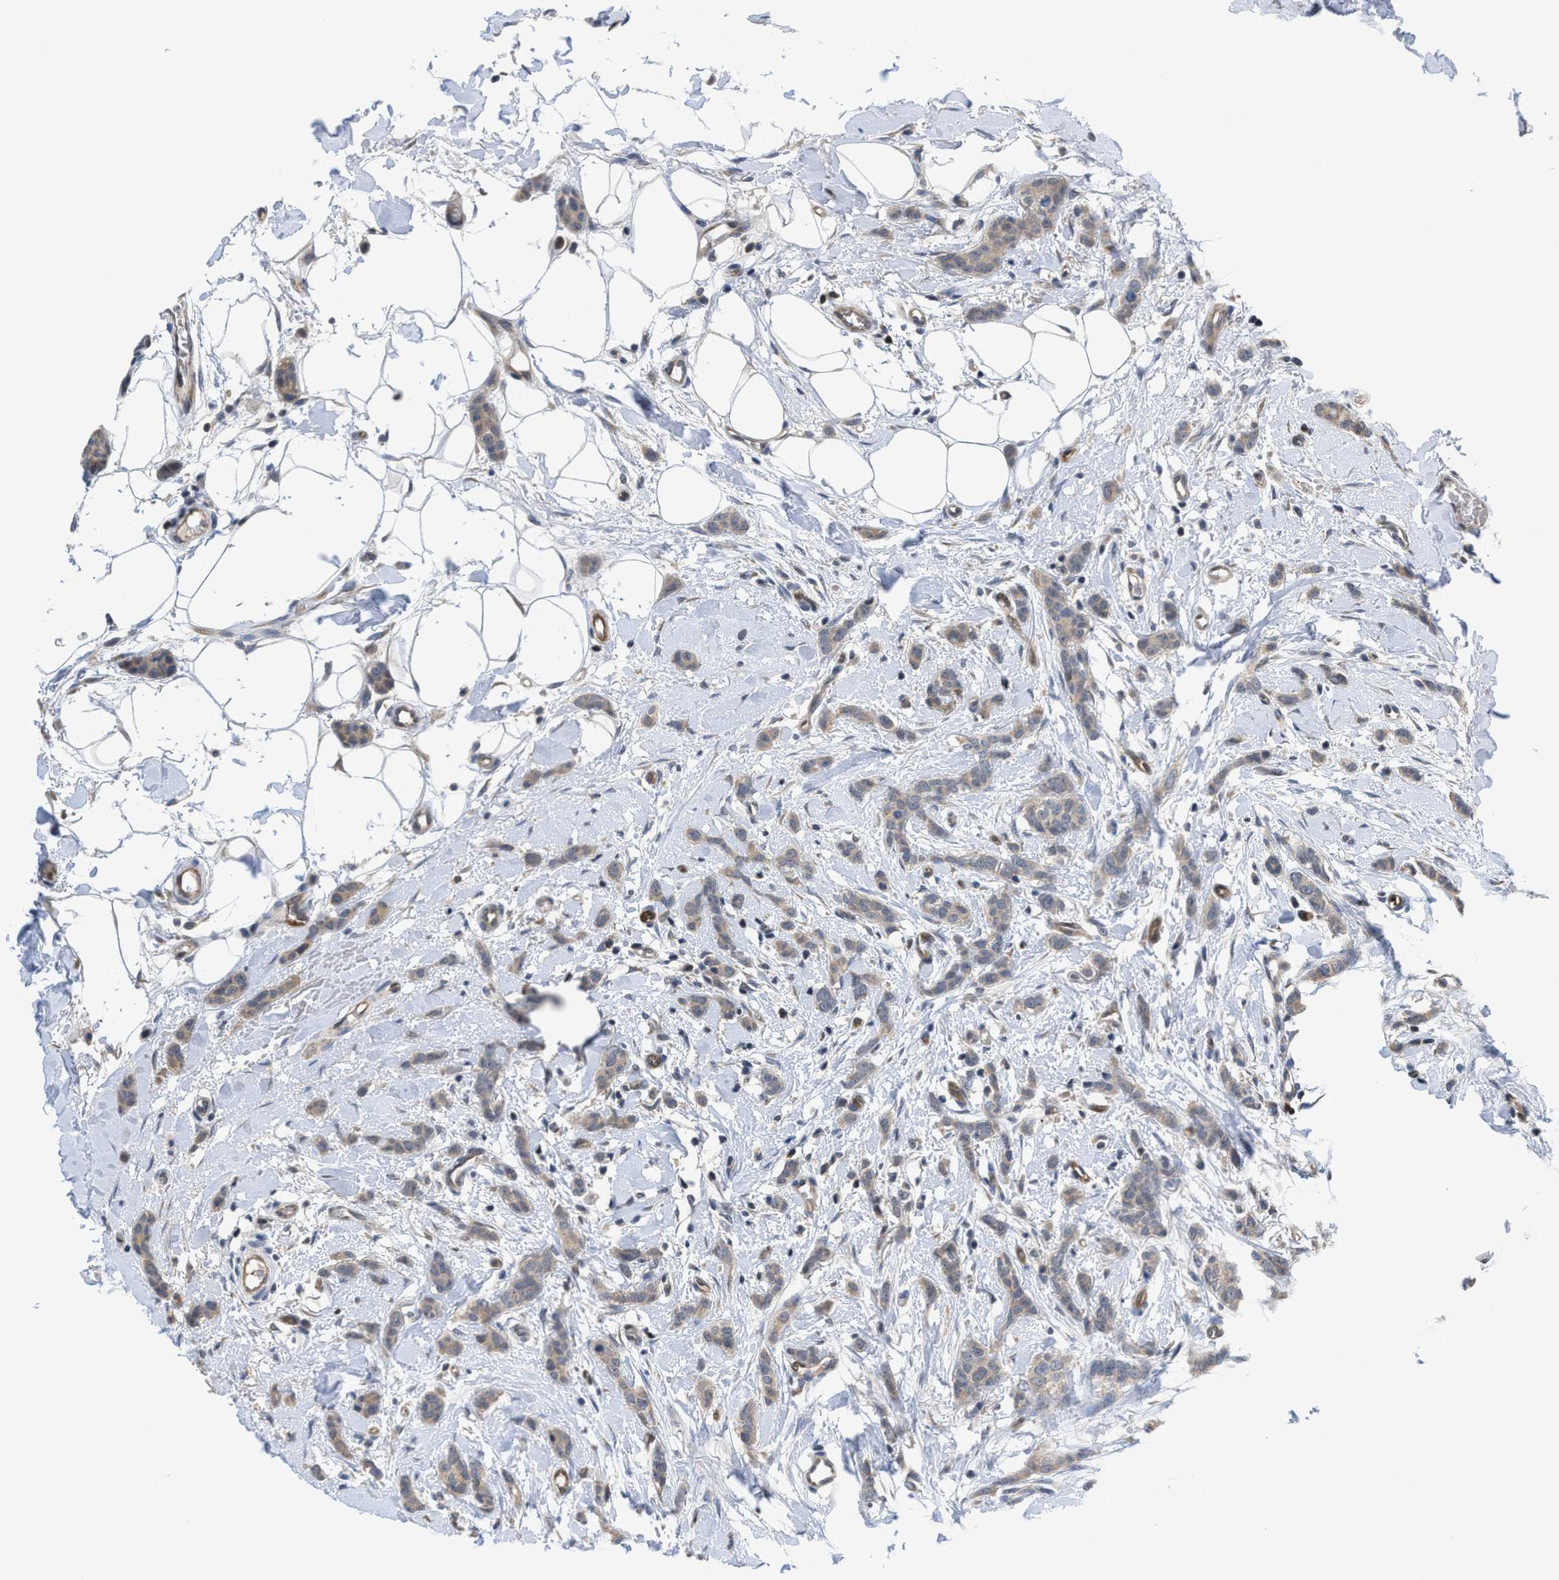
{"staining": {"intensity": "weak", "quantity": ">75%", "location": "cytoplasmic/membranous"}, "tissue": "breast cancer", "cell_type": "Tumor cells", "image_type": "cancer", "snomed": [{"axis": "morphology", "description": "Lobular carcinoma"}, {"axis": "topography", "description": "Skin"}, {"axis": "topography", "description": "Breast"}], "caption": "This histopathology image demonstrates IHC staining of breast lobular carcinoma, with low weak cytoplasmic/membranous staining in about >75% of tumor cells.", "gene": "LDAF1", "patient": {"sex": "female", "age": 46}}